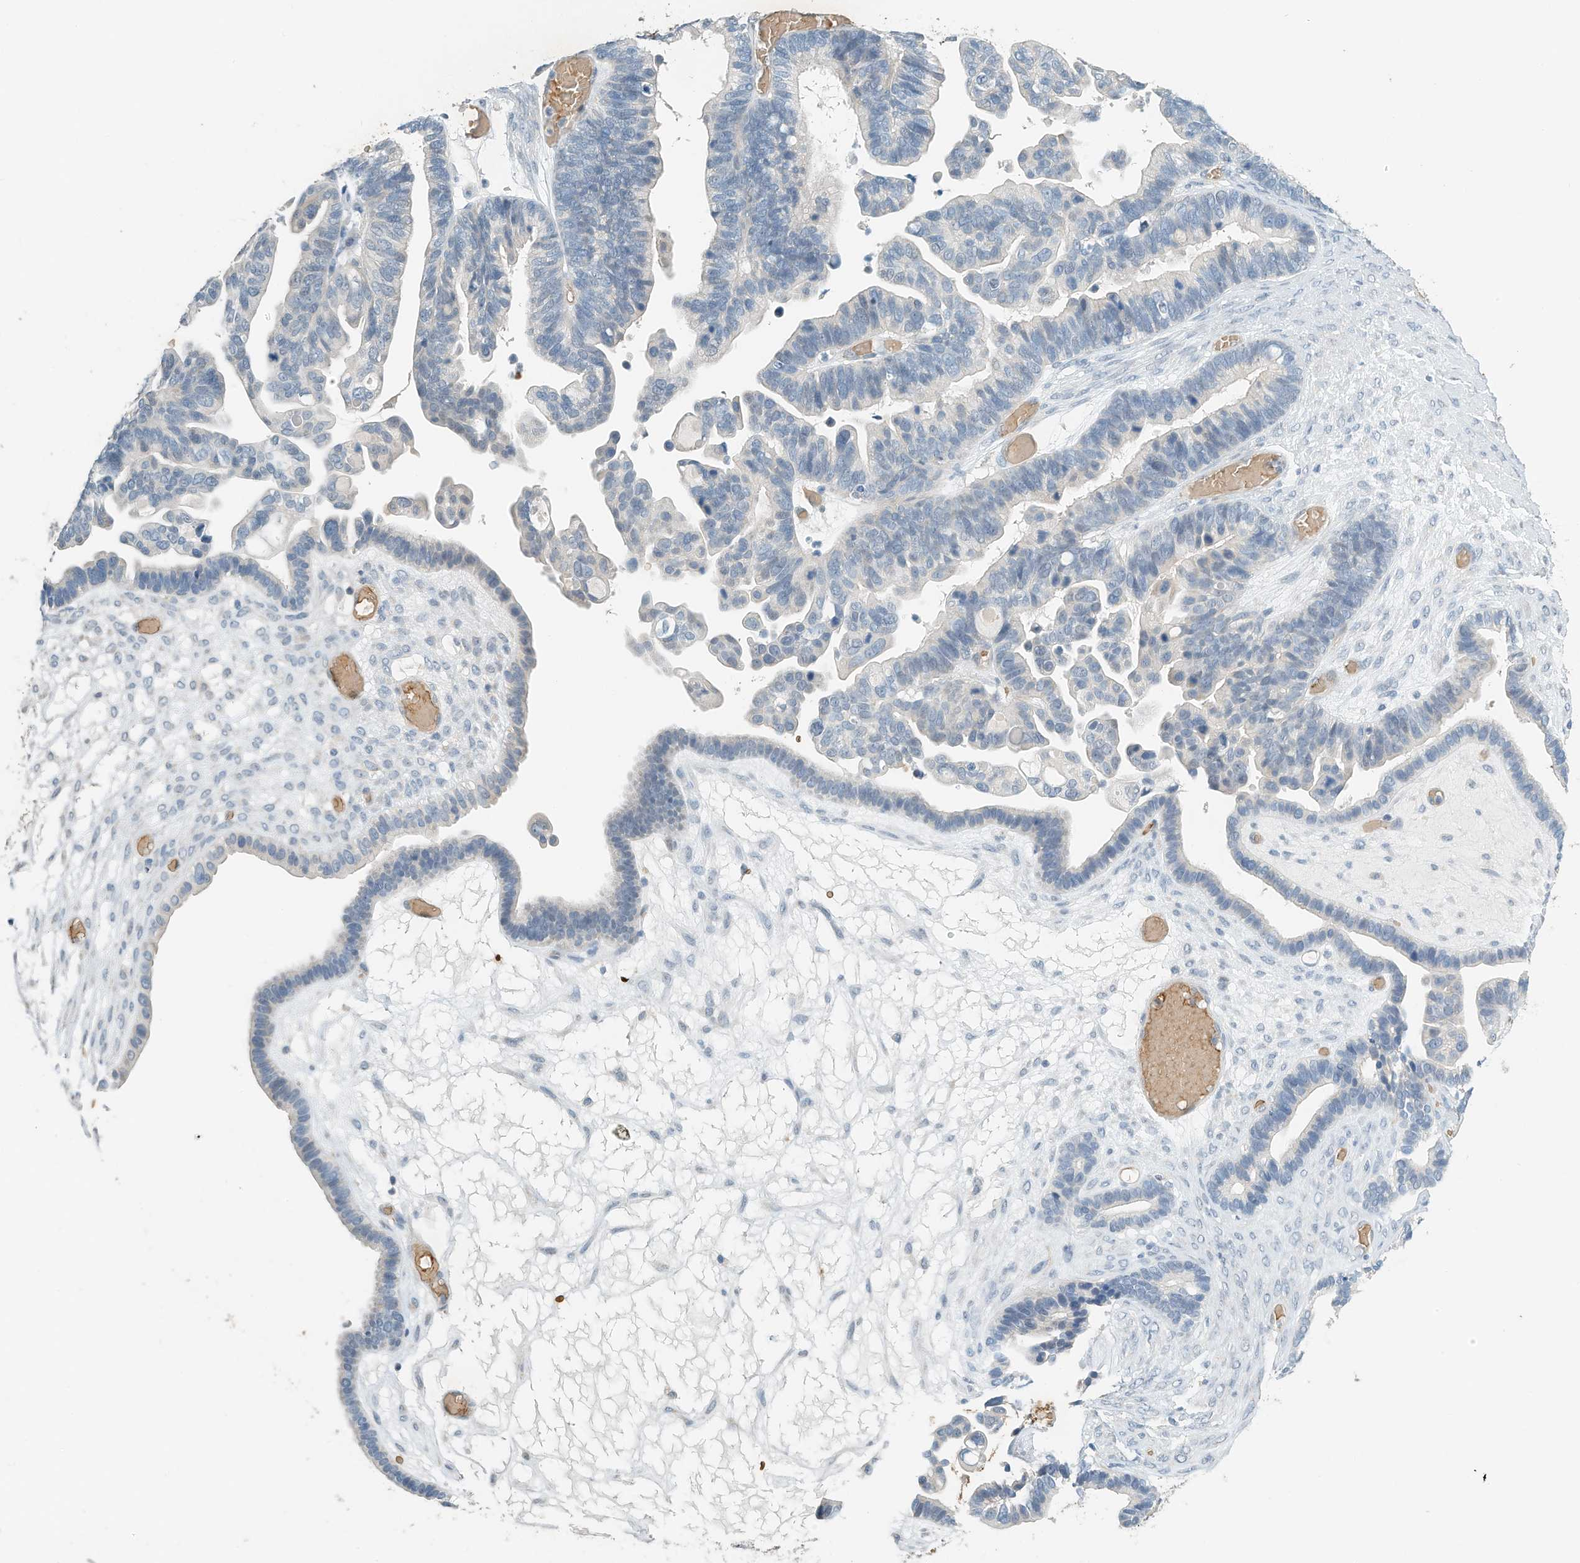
{"staining": {"intensity": "negative", "quantity": "none", "location": "none"}, "tissue": "ovarian cancer", "cell_type": "Tumor cells", "image_type": "cancer", "snomed": [{"axis": "morphology", "description": "Cystadenocarcinoma, serous, NOS"}, {"axis": "topography", "description": "Ovary"}], "caption": "This is an immunohistochemistry micrograph of human ovarian serous cystadenocarcinoma. There is no positivity in tumor cells.", "gene": "RCAN3", "patient": {"sex": "female", "age": 56}}